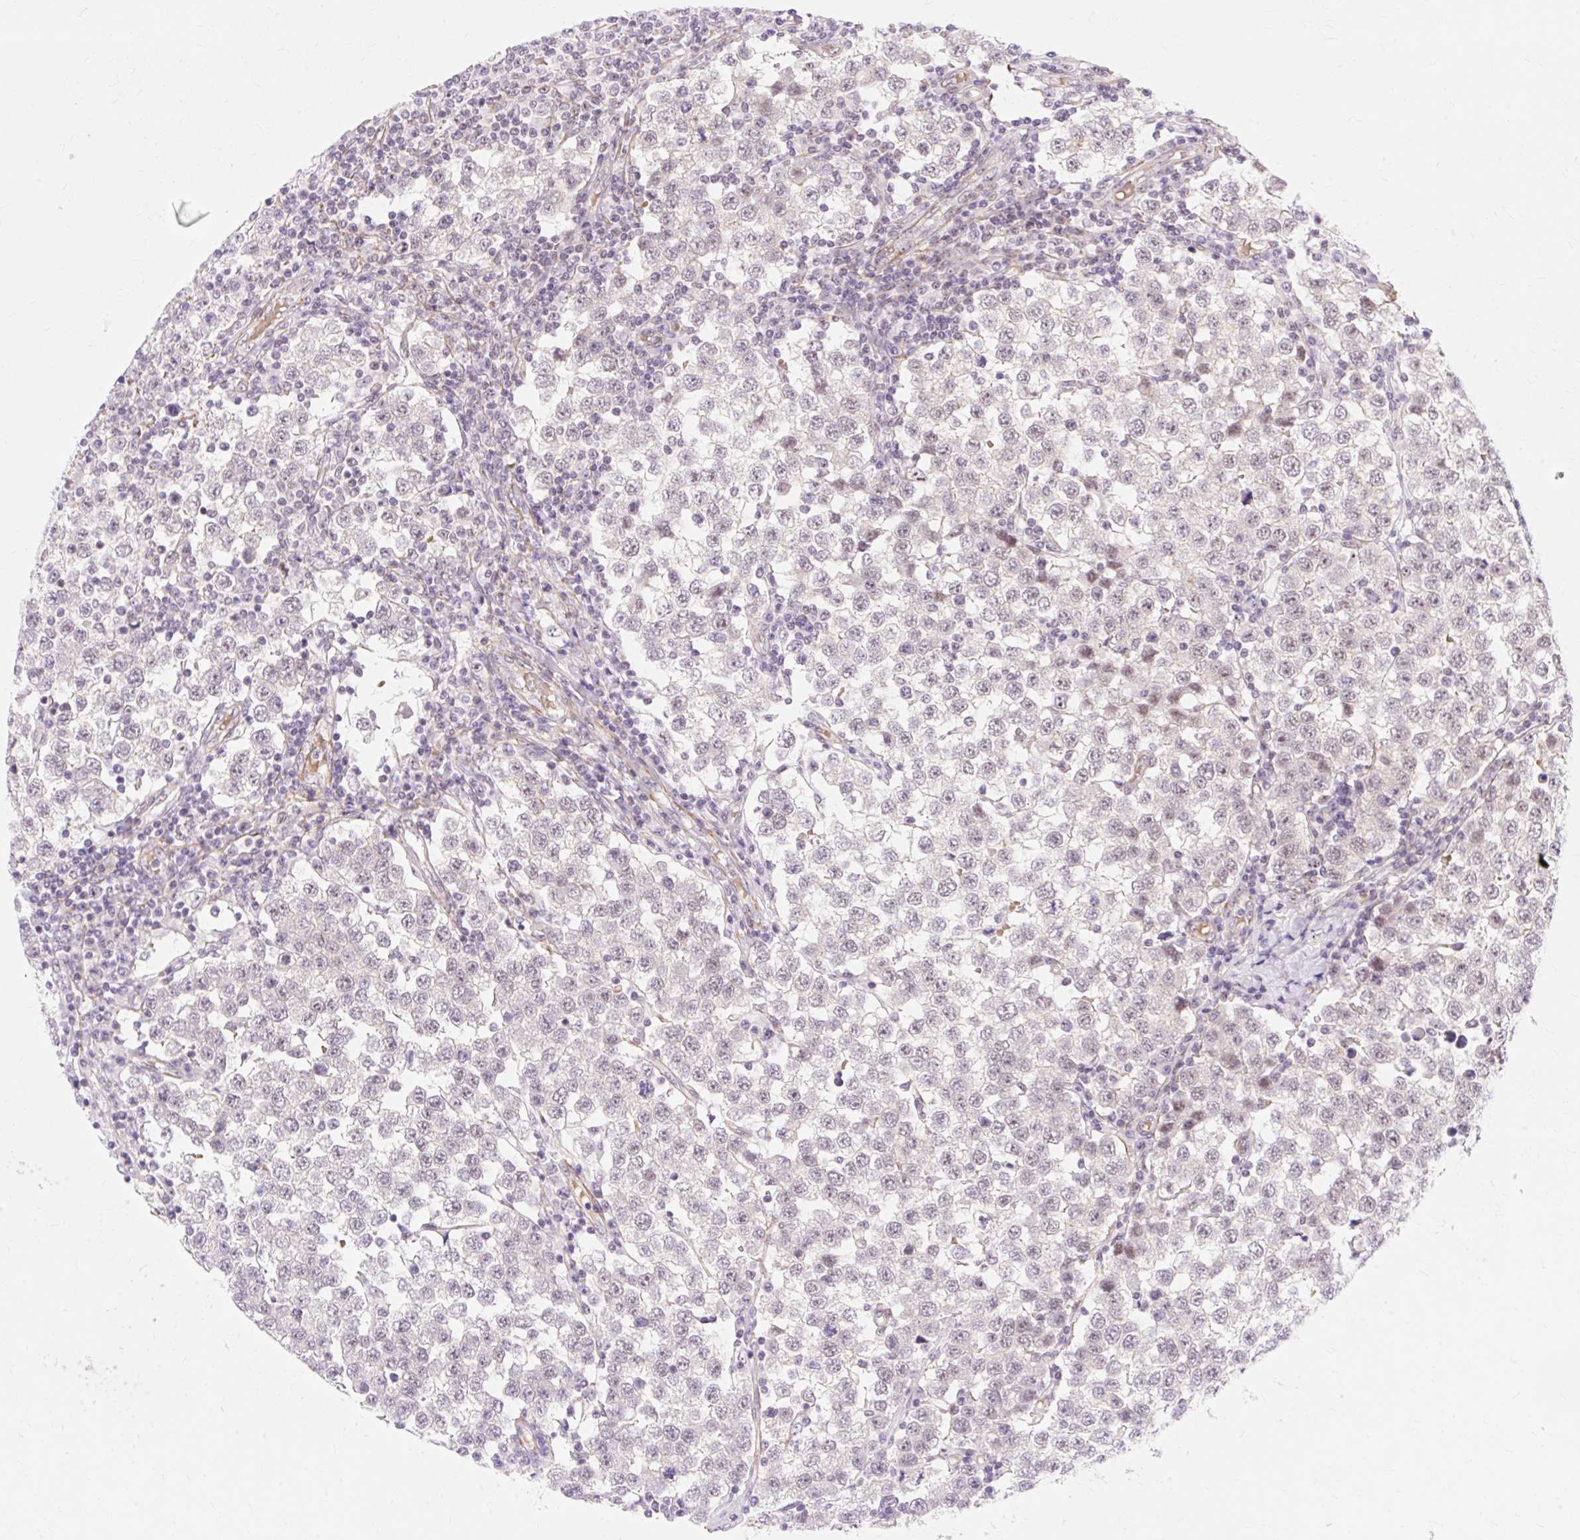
{"staining": {"intensity": "weak", "quantity": "<25%", "location": "nuclear"}, "tissue": "testis cancer", "cell_type": "Tumor cells", "image_type": "cancer", "snomed": [{"axis": "morphology", "description": "Seminoma, NOS"}, {"axis": "topography", "description": "Testis"}], "caption": "The image shows no significant positivity in tumor cells of testis seminoma.", "gene": "OBP2A", "patient": {"sex": "male", "age": 34}}